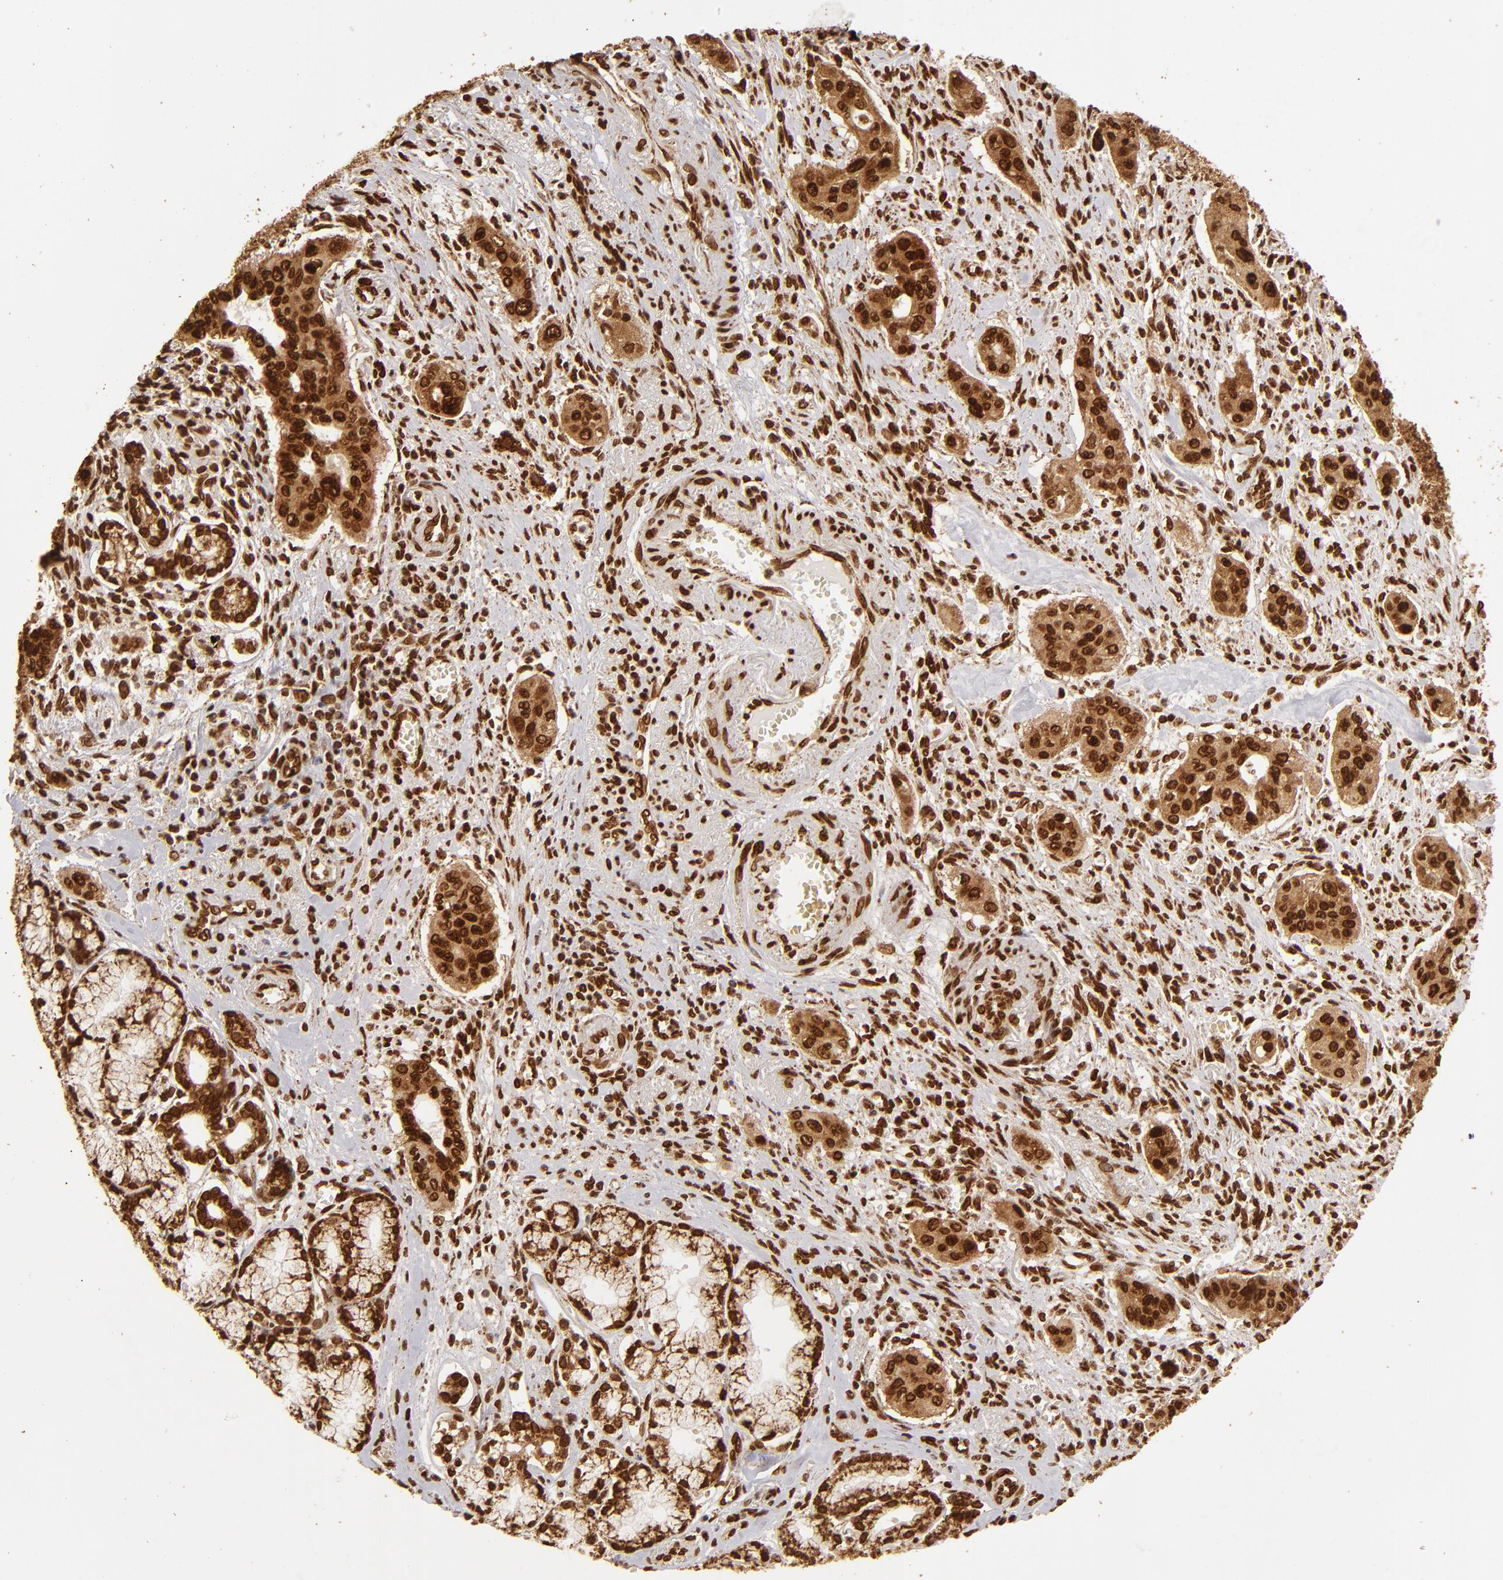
{"staining": {"intensity": "strong", "quantity": ">75%", "location": "cytoplasmic/membranous,nuclear"}, "tissue": "pancreatic cancer", "cell_type": "Tumor cells", "image_type": "cancer", "snomed": [{"axis": "morphology", "description": "Adenocarcinoma, NOS"}, {"axis": "topography", "description": "Pancreas"}], "caption": "Immunohistochemistry (IHC) staining of pancreatic cancer (adenocarcinoma), which reveals high levels of strong cytoplasmic/membranous and nuclear expression in approximately >75% of tumor cells indicating strong cytoplasmic/membranous and nuclear protein expression. The staining was performed using DAB (3,3'-diaminobenzidine) (brown) for protein detection and nuclei were counterstained in hematoxylin (blue).", "gene": "CUL3", "patient": {"sex": "male", "age": 77}}